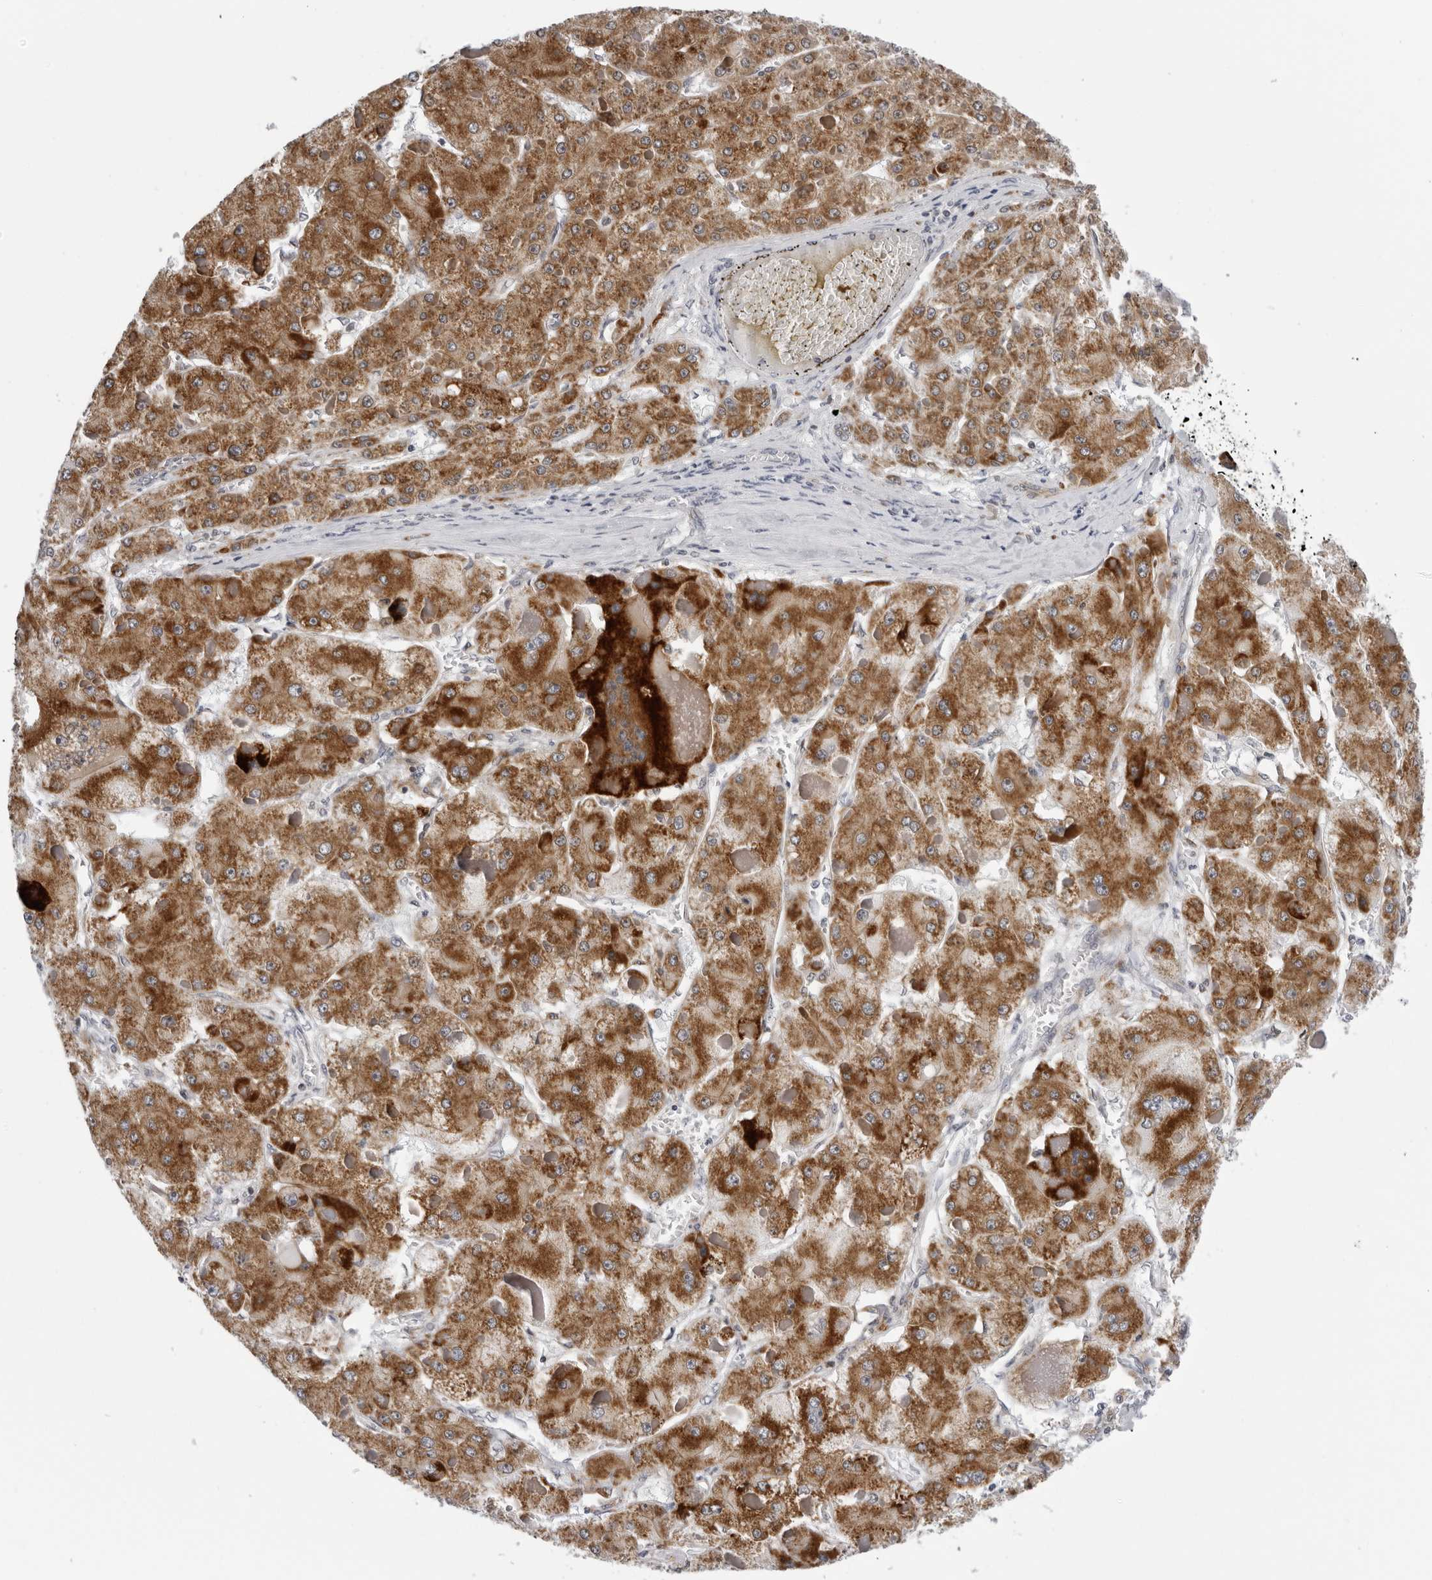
{"staining": {"intensity": "strong", "quantity": ">75%", "location": "cytoplasmic/membranous"}, "tissue": "liver cancer", "cell_type": "Tumor cells", "image_type": "cancer", "snomed": [{"axis": "morphology", "description": "Carcinoma, Hepatocellular, NOS"}, {"axis": "topography", "description": "Liver"}], "caption": "A micrograph of liver cancer stained for a protein demonstrates strong cytoplasmic/membranous brown staining in tumor cells.", "gene": "CPT2", "patient": {"sex": "female", "age": 73}}